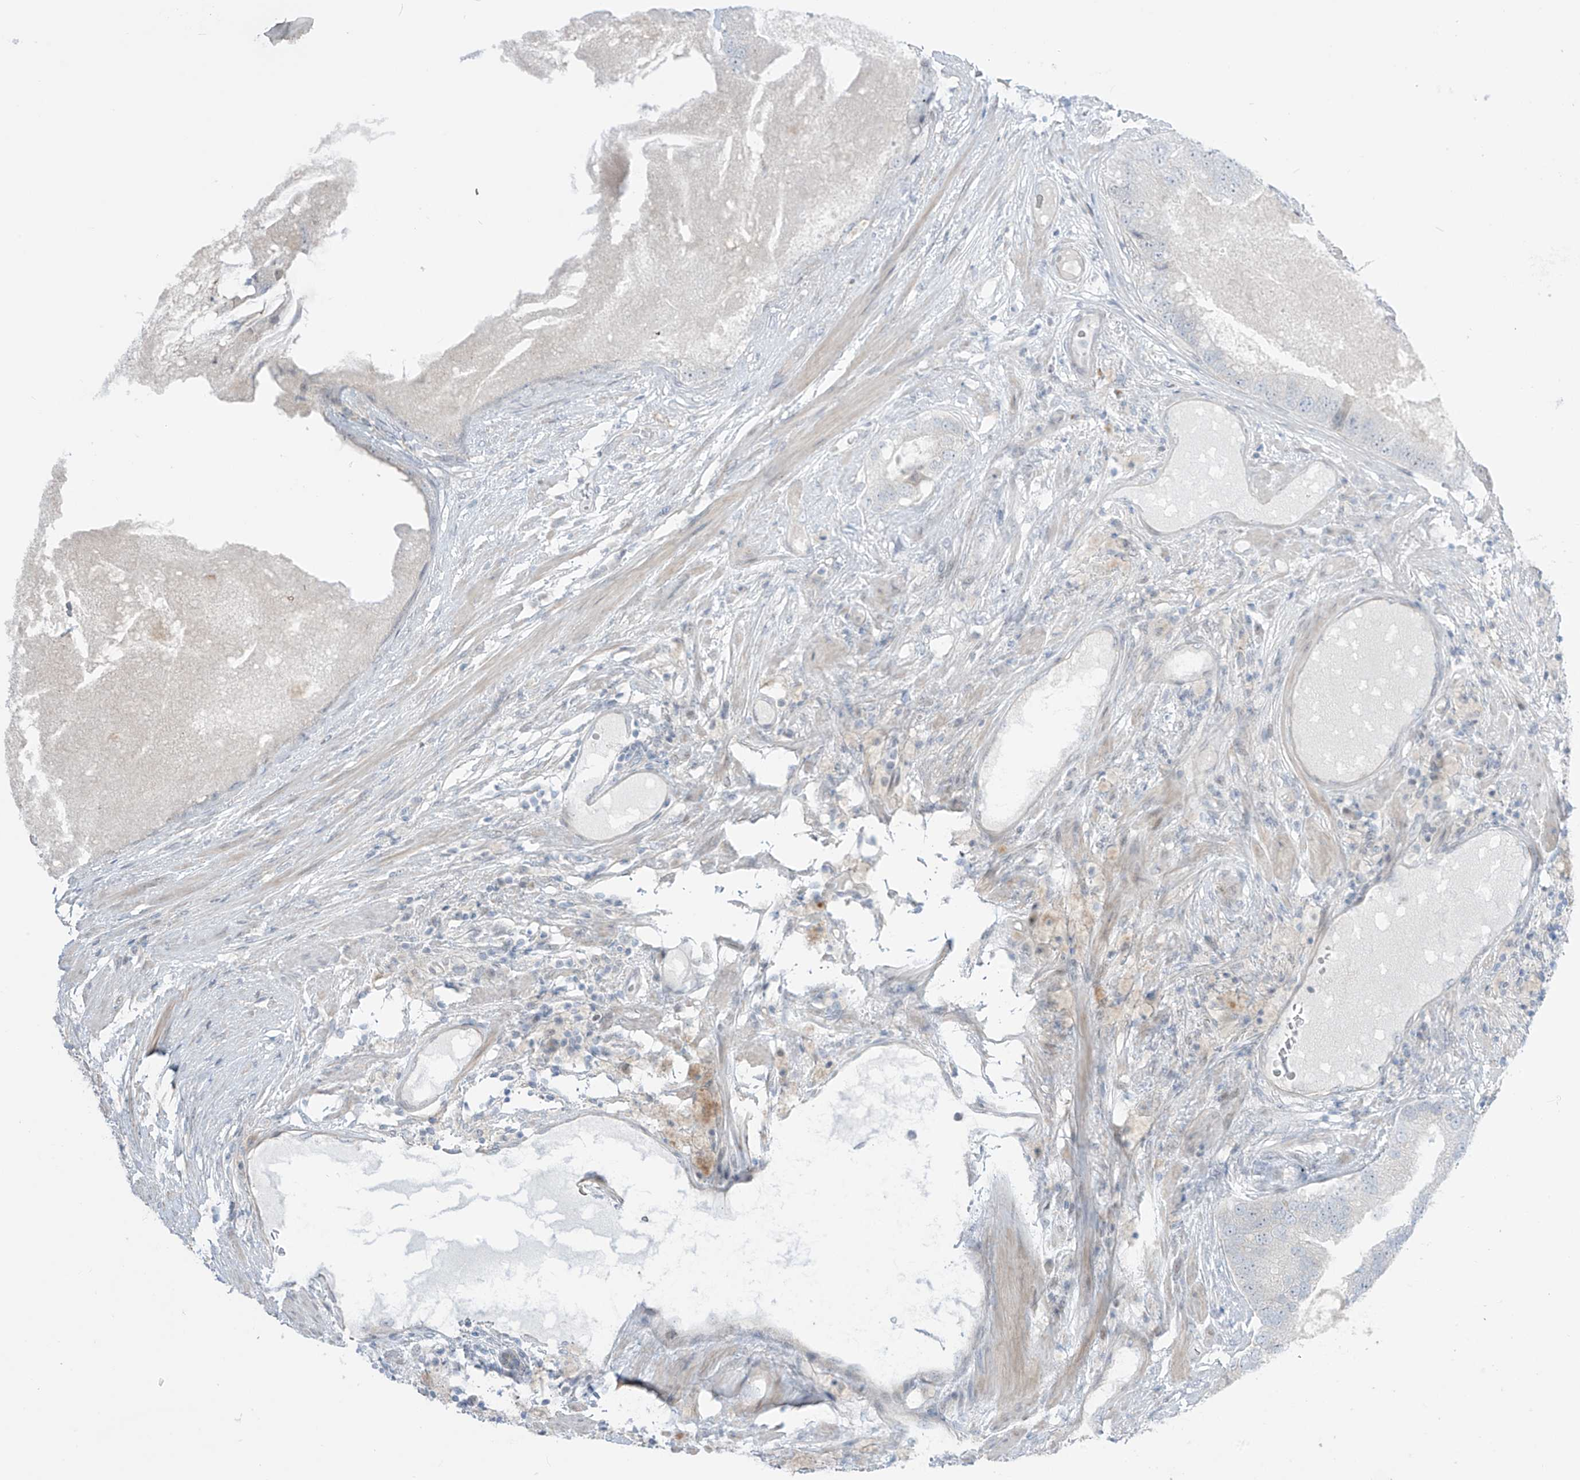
{"staining": {"intensity": "negative", "quantity": "none", "location": "none"}, "tissue": "prostate cancer", "cell_type": "Tumor cells", "image_type": "cancer", "snomed": [{"axis": "morphology", "description": "Adenocarcinoma, High grade"}, {"axis": "topography", "description": "Prostate"}], "caption": "This micrograph is of prostate cancer stained with IHC to label a protein in brown with the nuclei are counter-stained blue. There is no expression in tumor cells. Brightfield microscopy of immunohistochemistry stained with DAB (brown) and hematoxylin (blue), captured at high magnification.", "gene": "ASPRV1", "patient": {"sex": "male", "age": 70}}